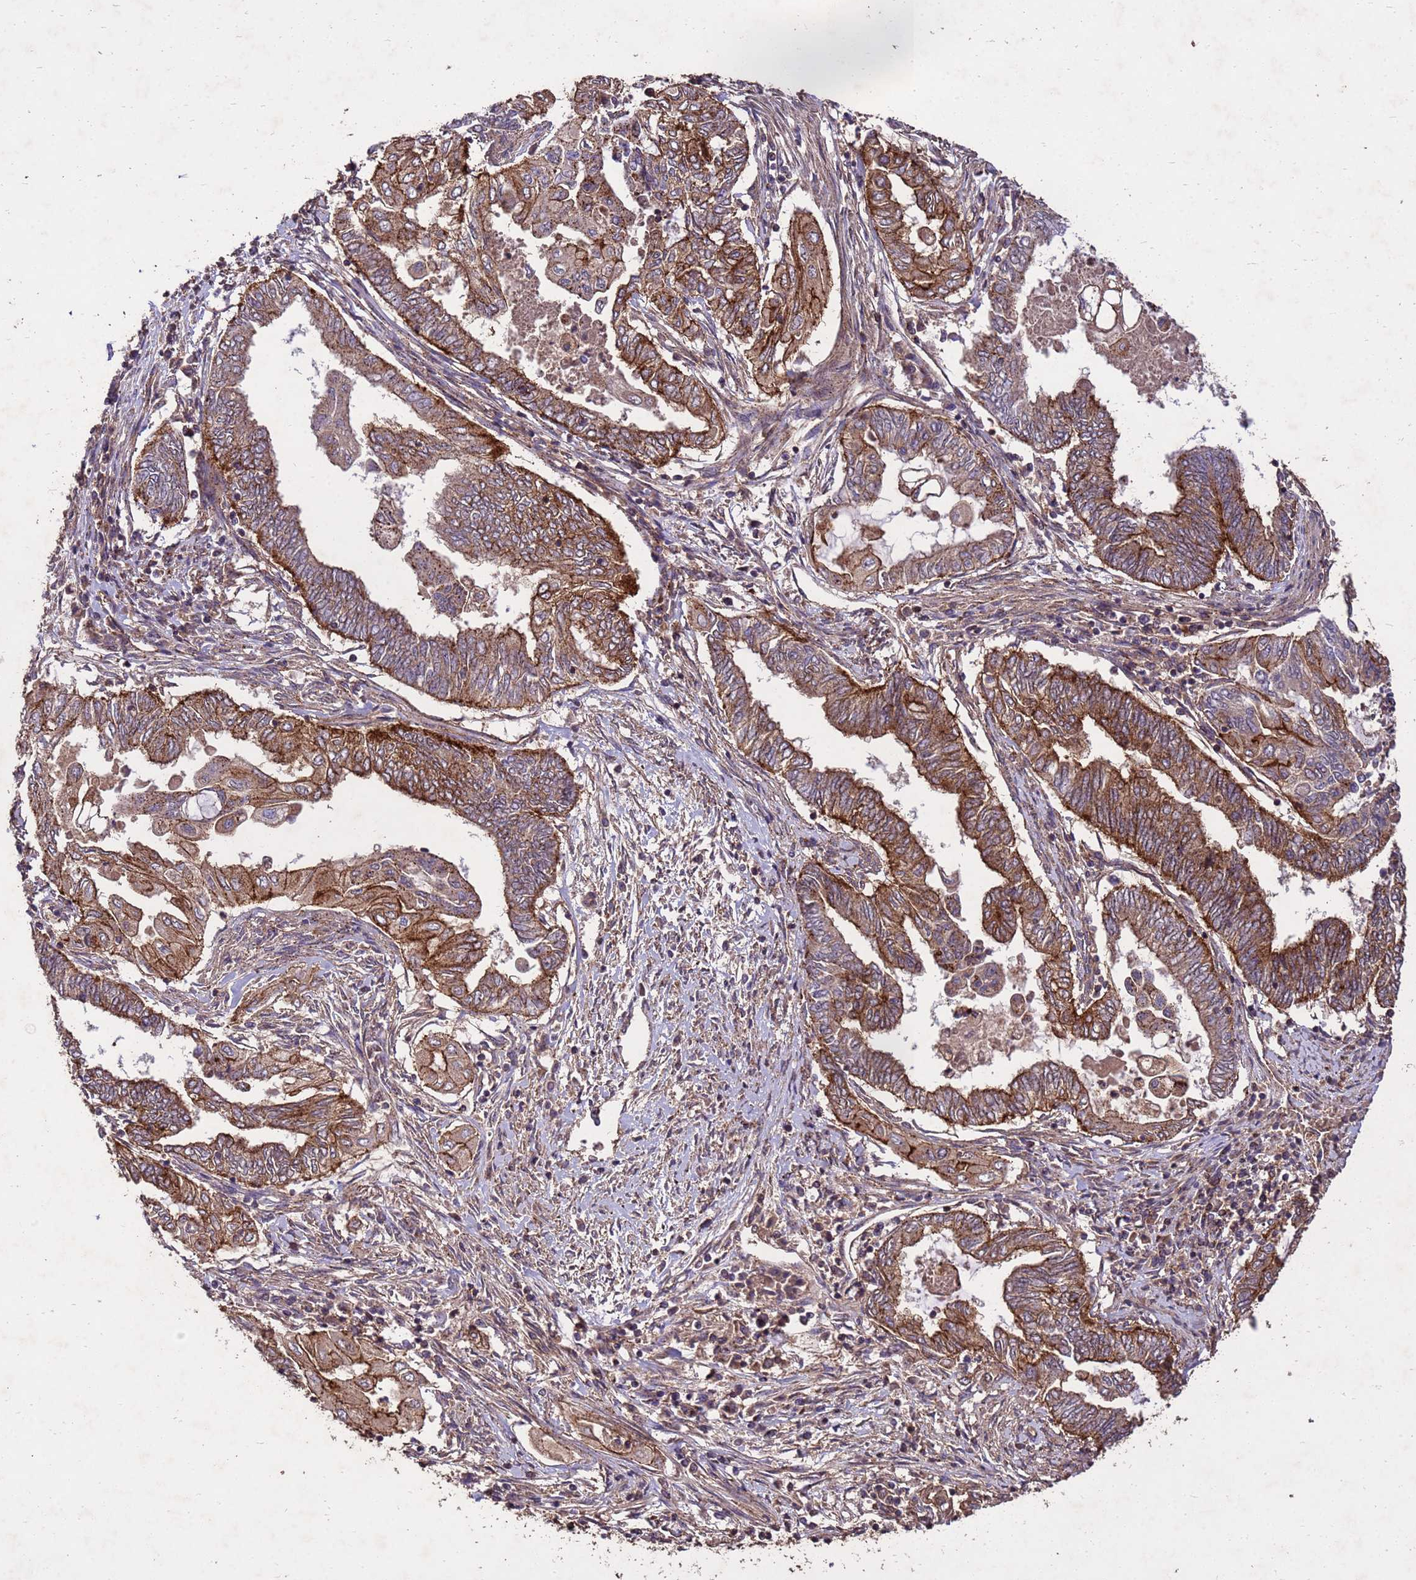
{"staining": {"intensity": "strong", "quantity": ">75%", "location": "cytoplasmic/membranous"}, "tissue": "endometrial cancer", "cell_type": "Tumor cells", "image_type": "cancer", "snomed": [{"axis": "morphology", "description": "Adenocarcinoma, NOS"}, {"axis": "topography", "description": "Uterus"}, {"axis": "topography", "description": "Endometrium"}], "caption": "Protein staining of adenocarcinoma (endometrial) tissue reveals strong cytoplasmic/membranous staining in about >75% of tumor cells.", "gene": "TOR4A", "patient": {"sex": "female", "age": 70}}